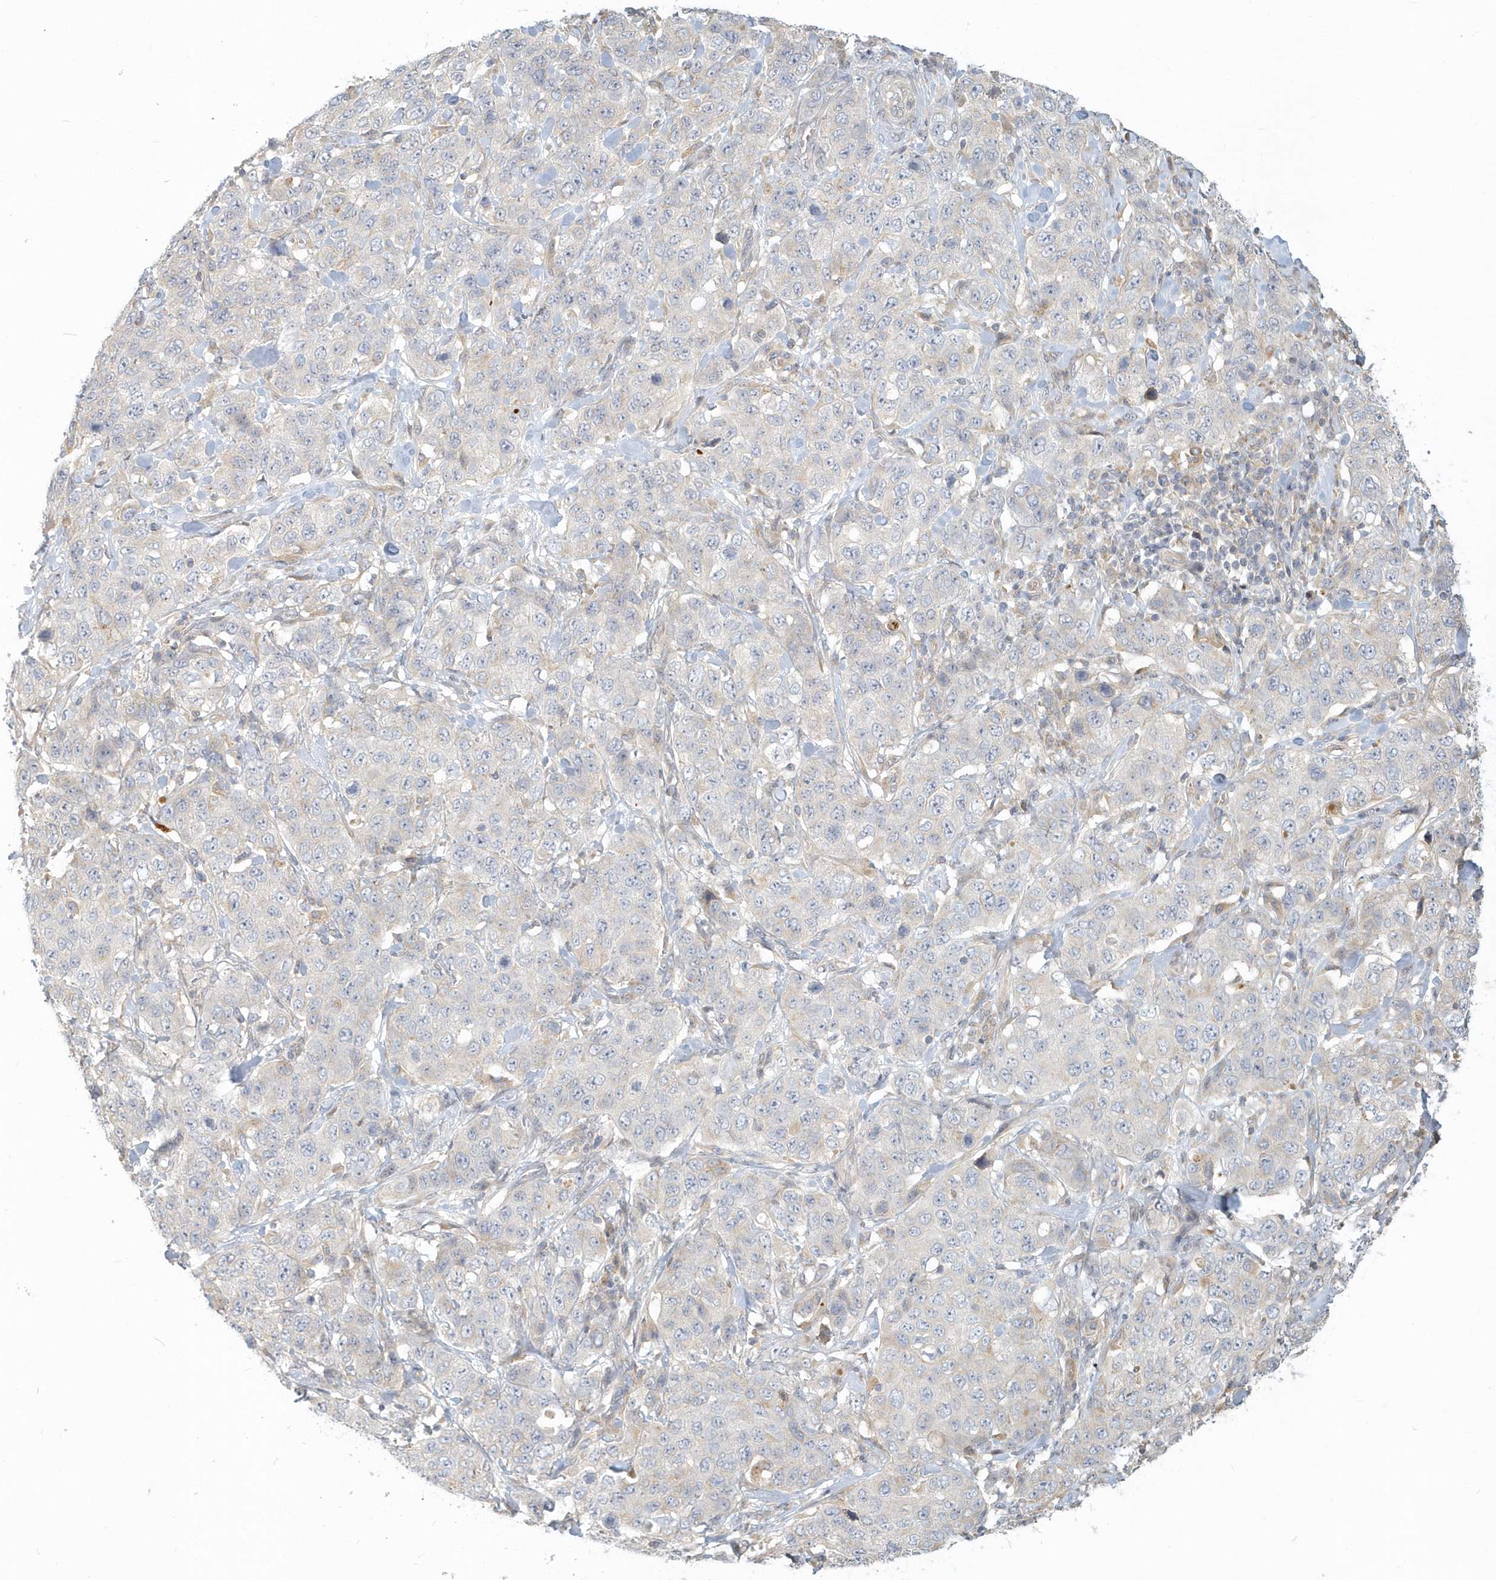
{"staining": {"intensity": "negative", "quantity": "none", "location": "none"}, "tissue": "stomach cancer", "cell_type": "Tumor cells", "image_type": "cancer", "snomed": [{"axis": "morphology", "description": "Adenocarcinoma, NOS"}, {"axis": "topography", "description": "Stomach"}], "caption": "Immunohistochemical staining of human adenocarcinoma (stomach) reveals no significant expression in tumor cells. (DAB (3,3'-diaminobenzidine) immunohistochemistry, high magnification).", "gene": "NAPB", "patient": {"sex": "male", "age": 48}}